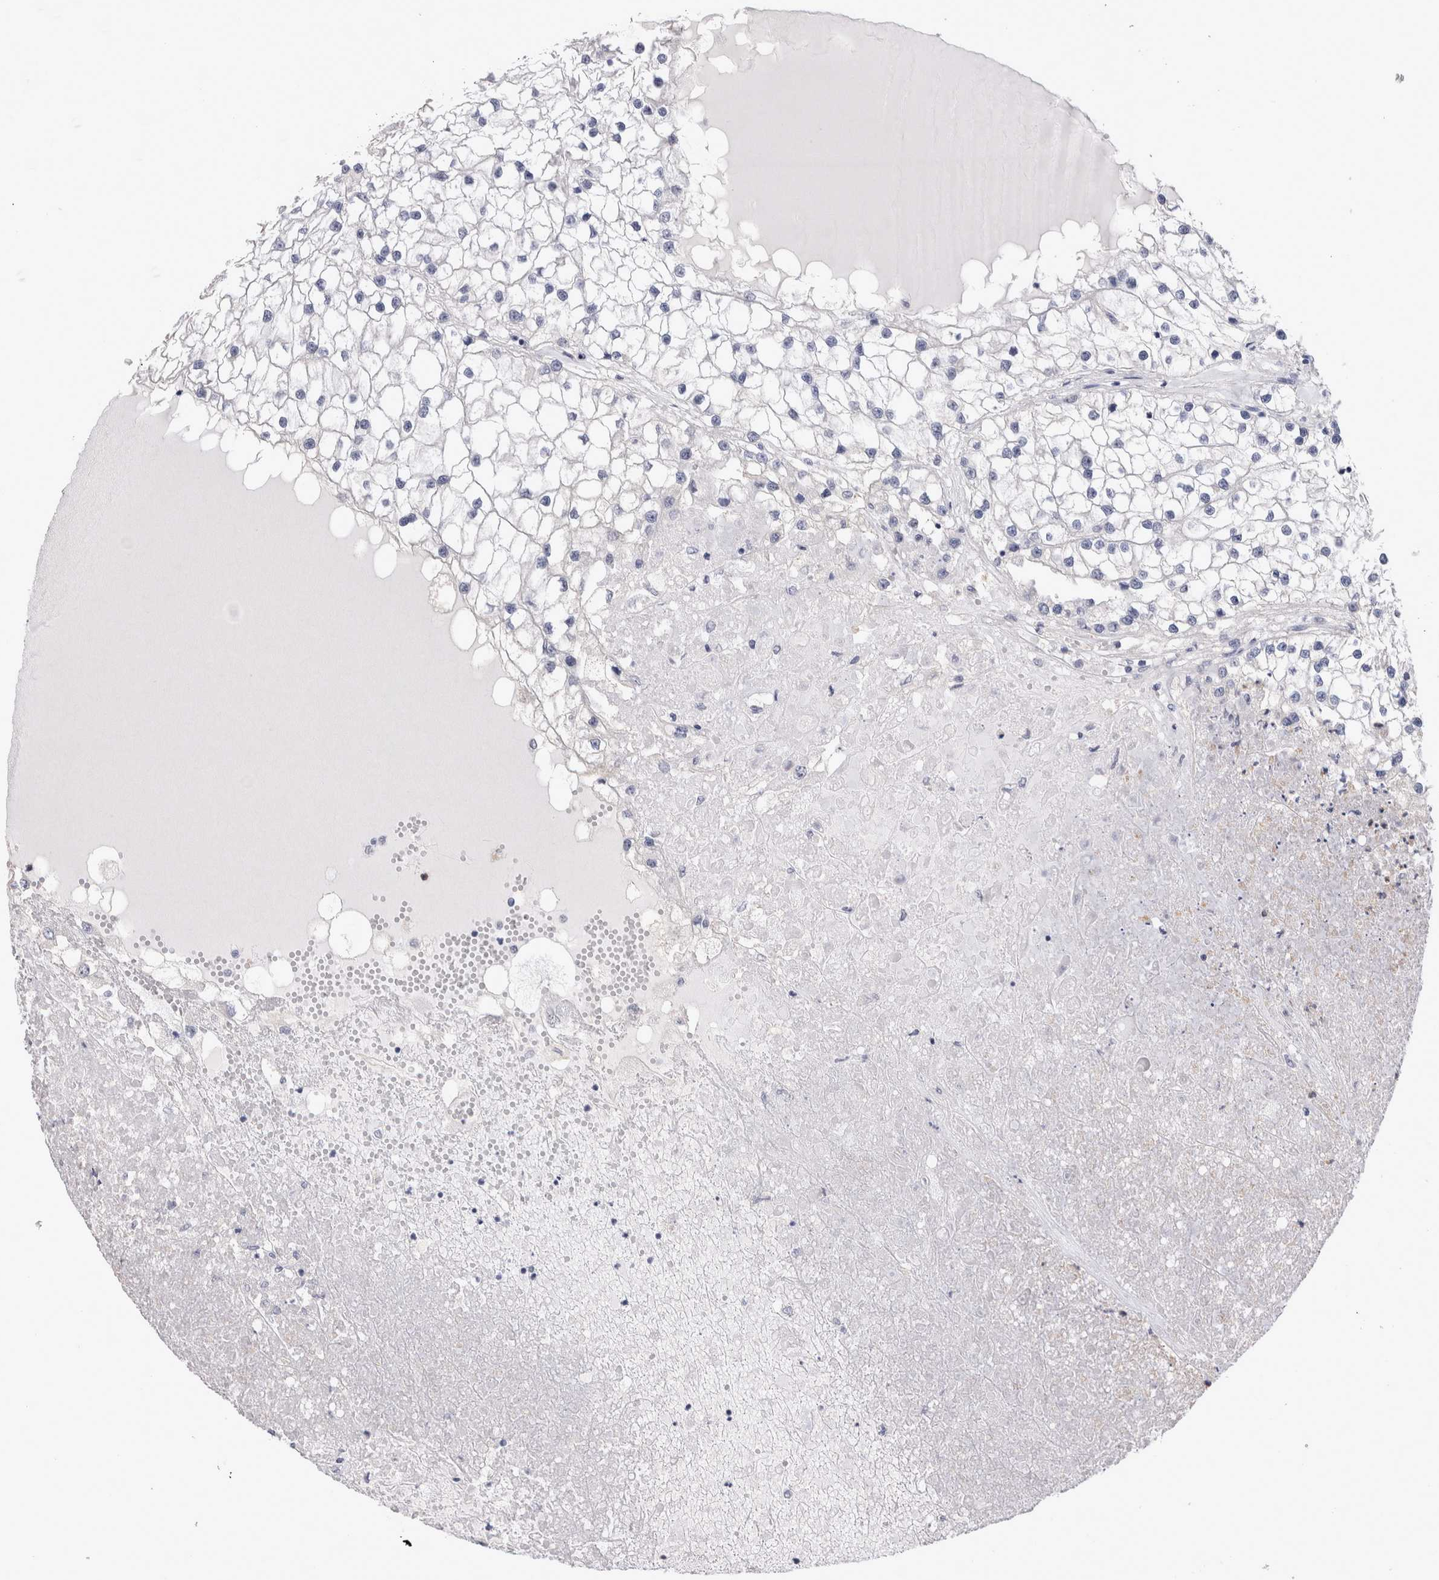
{"staining": {"intensity": "negative", "quantity": "none", "location": "none"}, "tissue": "renal cancer", "cell_type": "Tumor cells", "image_type": "cancer", "snomed": [{"axis": "morphology", "description": "Adenocarcinoma, NOS"}, {"axis": "topography", "description": "Kidney"}], "caption": "Tumor cells show no significant expression in renal adenocarcinoma.", "gene": "RBM6", "patient": {"sex": "male", "age": 68}}